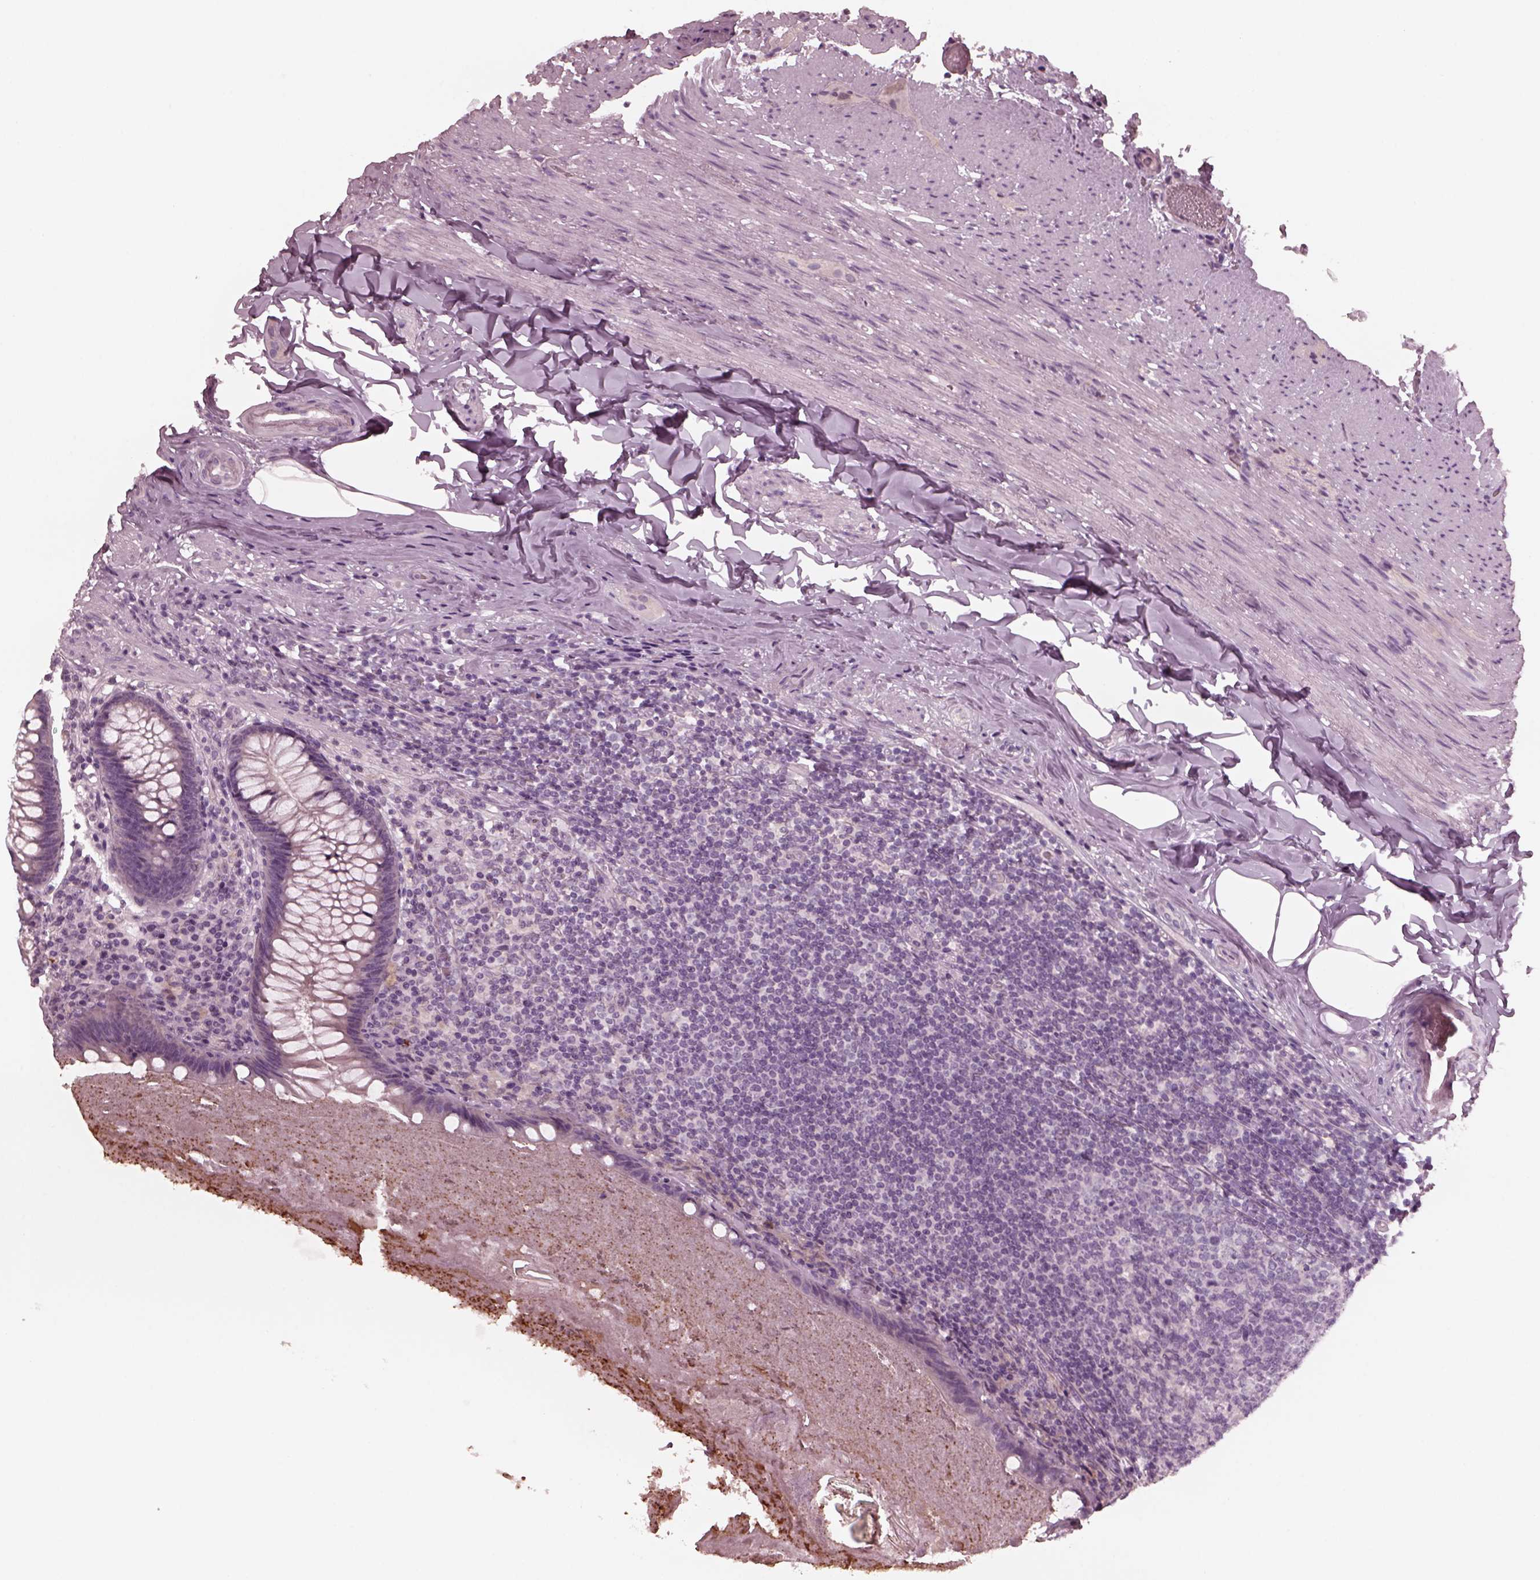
{"staining": {"intensity": "negative", "quantity": "none", "location": "none"}, "tissue": "appendix", "cell_type": "Glandular cells", "image_type": "normal", "snomed": [{"axis": "morphology", "description": "Normal tissue, NOS"}, {"axis": "topography", "description": "Appendix"}], "caption": "An immunohistochemistry (IHC) photomicrograph of benign appendix is shown. There is no staining in glandular cells of appendix. (DAB IHC, high magnification).", "gene": "YY2", "patient": {"sex": "male", "age": 47}}